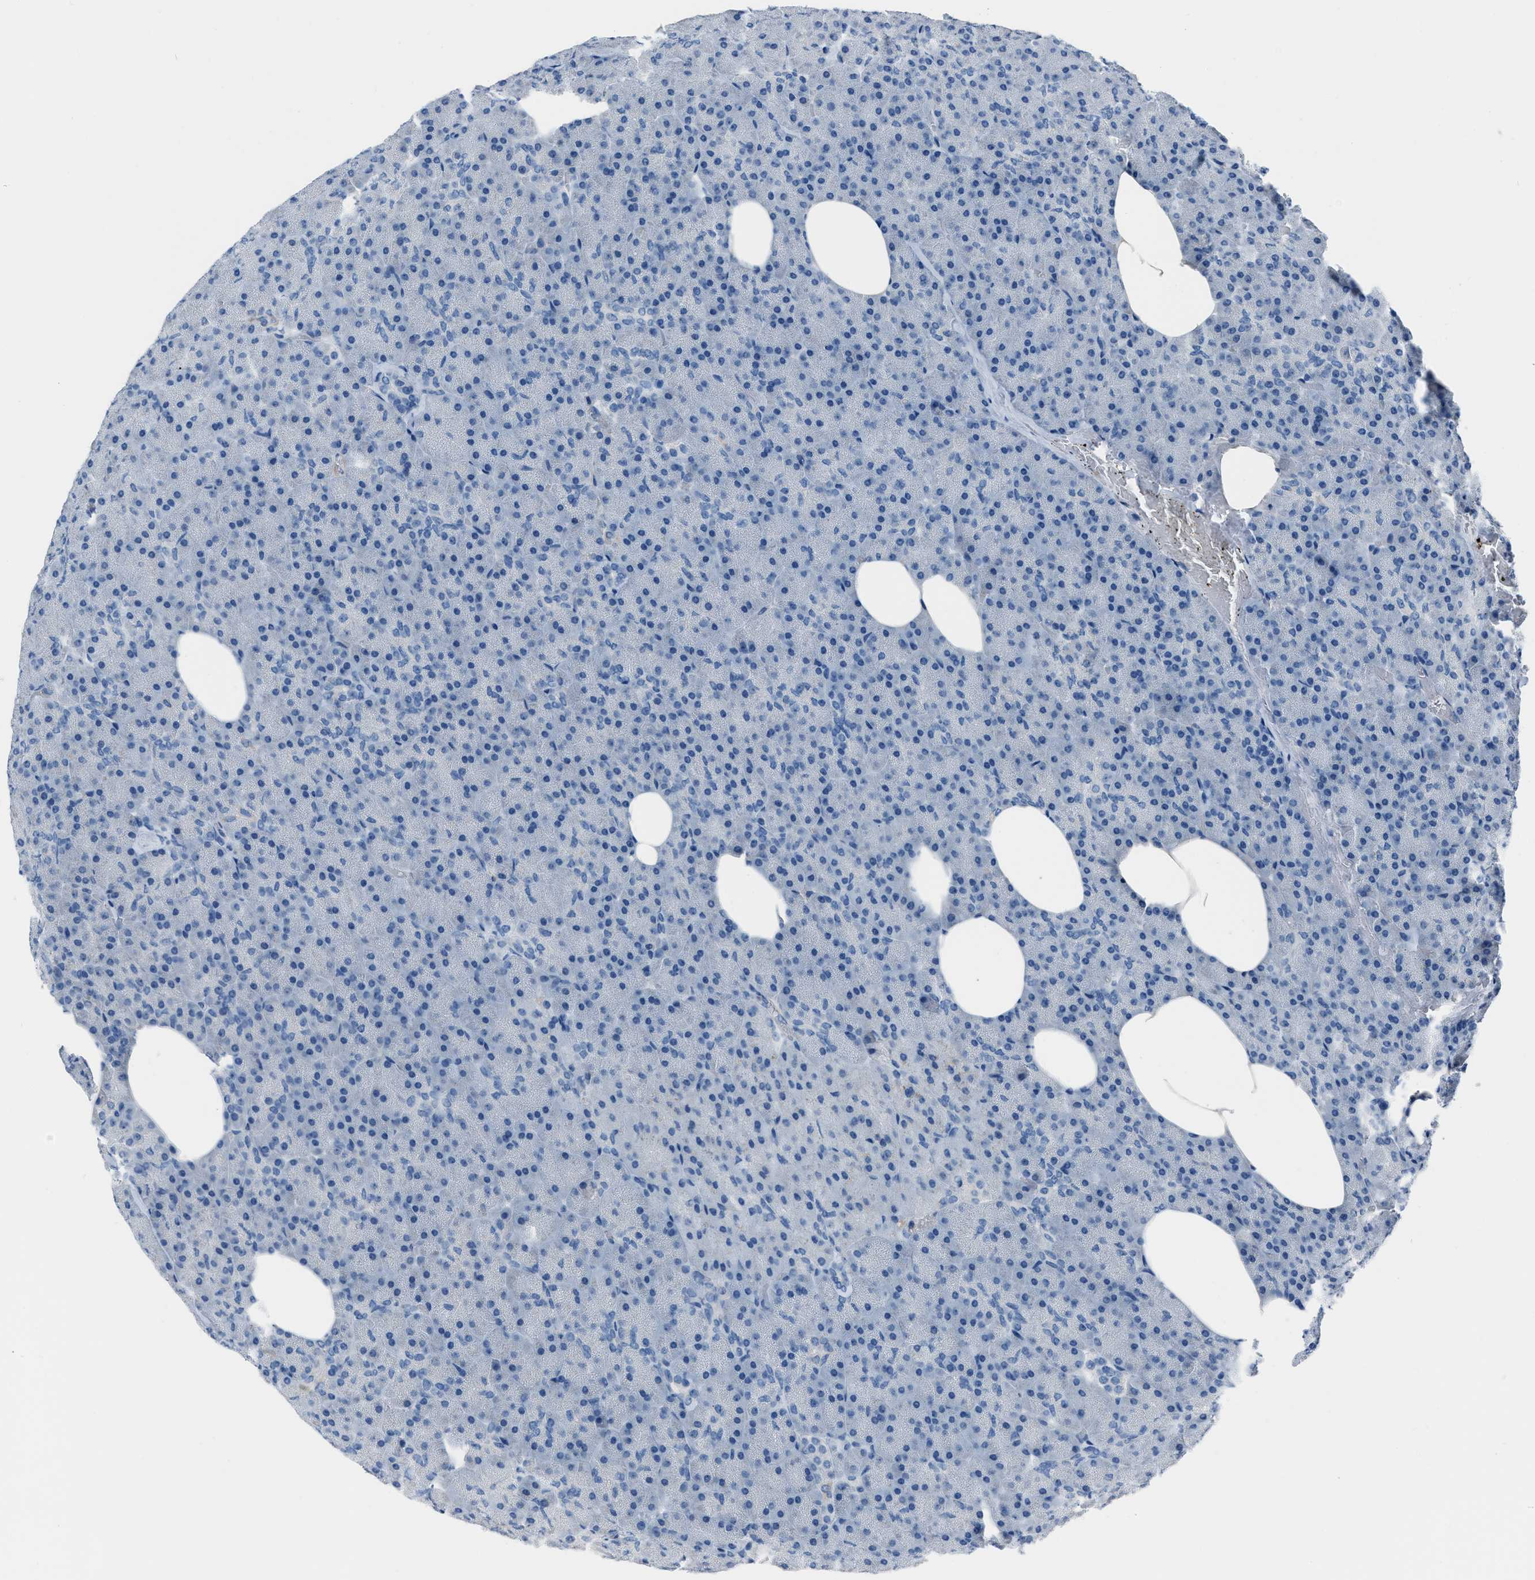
{"staining": {"intensity": "negative", "quantity": "none", "location": "none"}, "tissue": "pancreas", "cell_type": "Exocrine glandular cells", "image_type": "normal", "snomed": [{"axis": "morphology", "description": "Normal tissue, NOS"}, {"axis": "topography", "description": "Pancreas"}], "caption": "Immunohistochemistry of unremarkable human pancreas demonstrates no staining in exocrine glandular cells. The staining was performed using DAB (3,3'-diaminobenzidine) to visualize the protein expression in brown, while the nuclei were stained in blue with hematoxylin (Magnification: 20x).", "gene": "SPATC1L", "patient": {"sex": "female", "age": 35}}